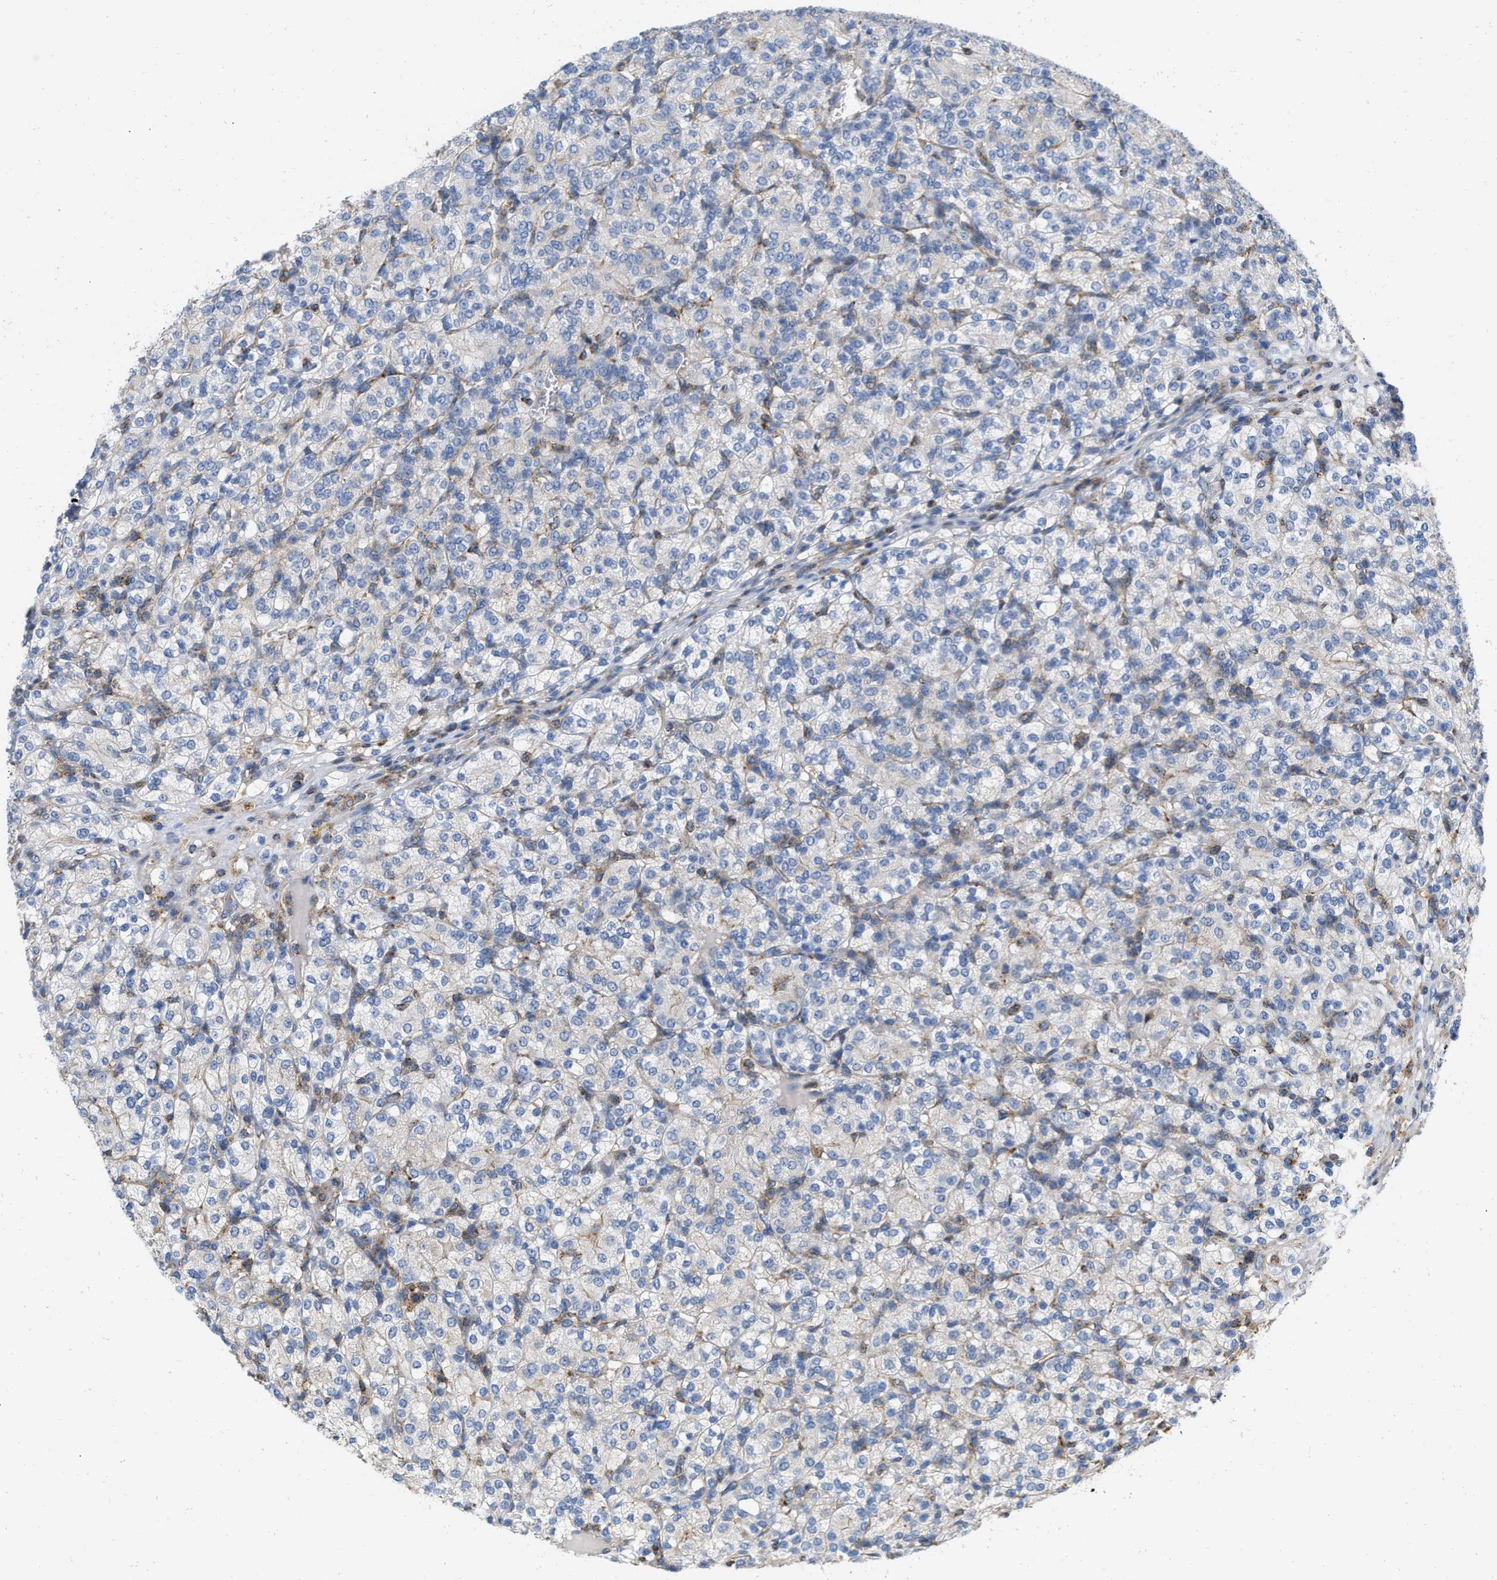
{"staining": {"intensity": "negative", "quantity": "none", "location": "none"}, "tissue": "renal cancer", "cell_type": "Tumor cells", "image_type": "cancer", "snomed": [{"axis": "morphology", "description": "Adenocarcinoma, NOS"}, {"axis": "topography", "description": "Kidney"}], "caption": "Renal cancer was stained to show a protein in brown. There is no significant staining in tumor cells. Nuclei are stained in blue.", "gene": "GRB10", "patient": {"sex": "male", "age": 77}}